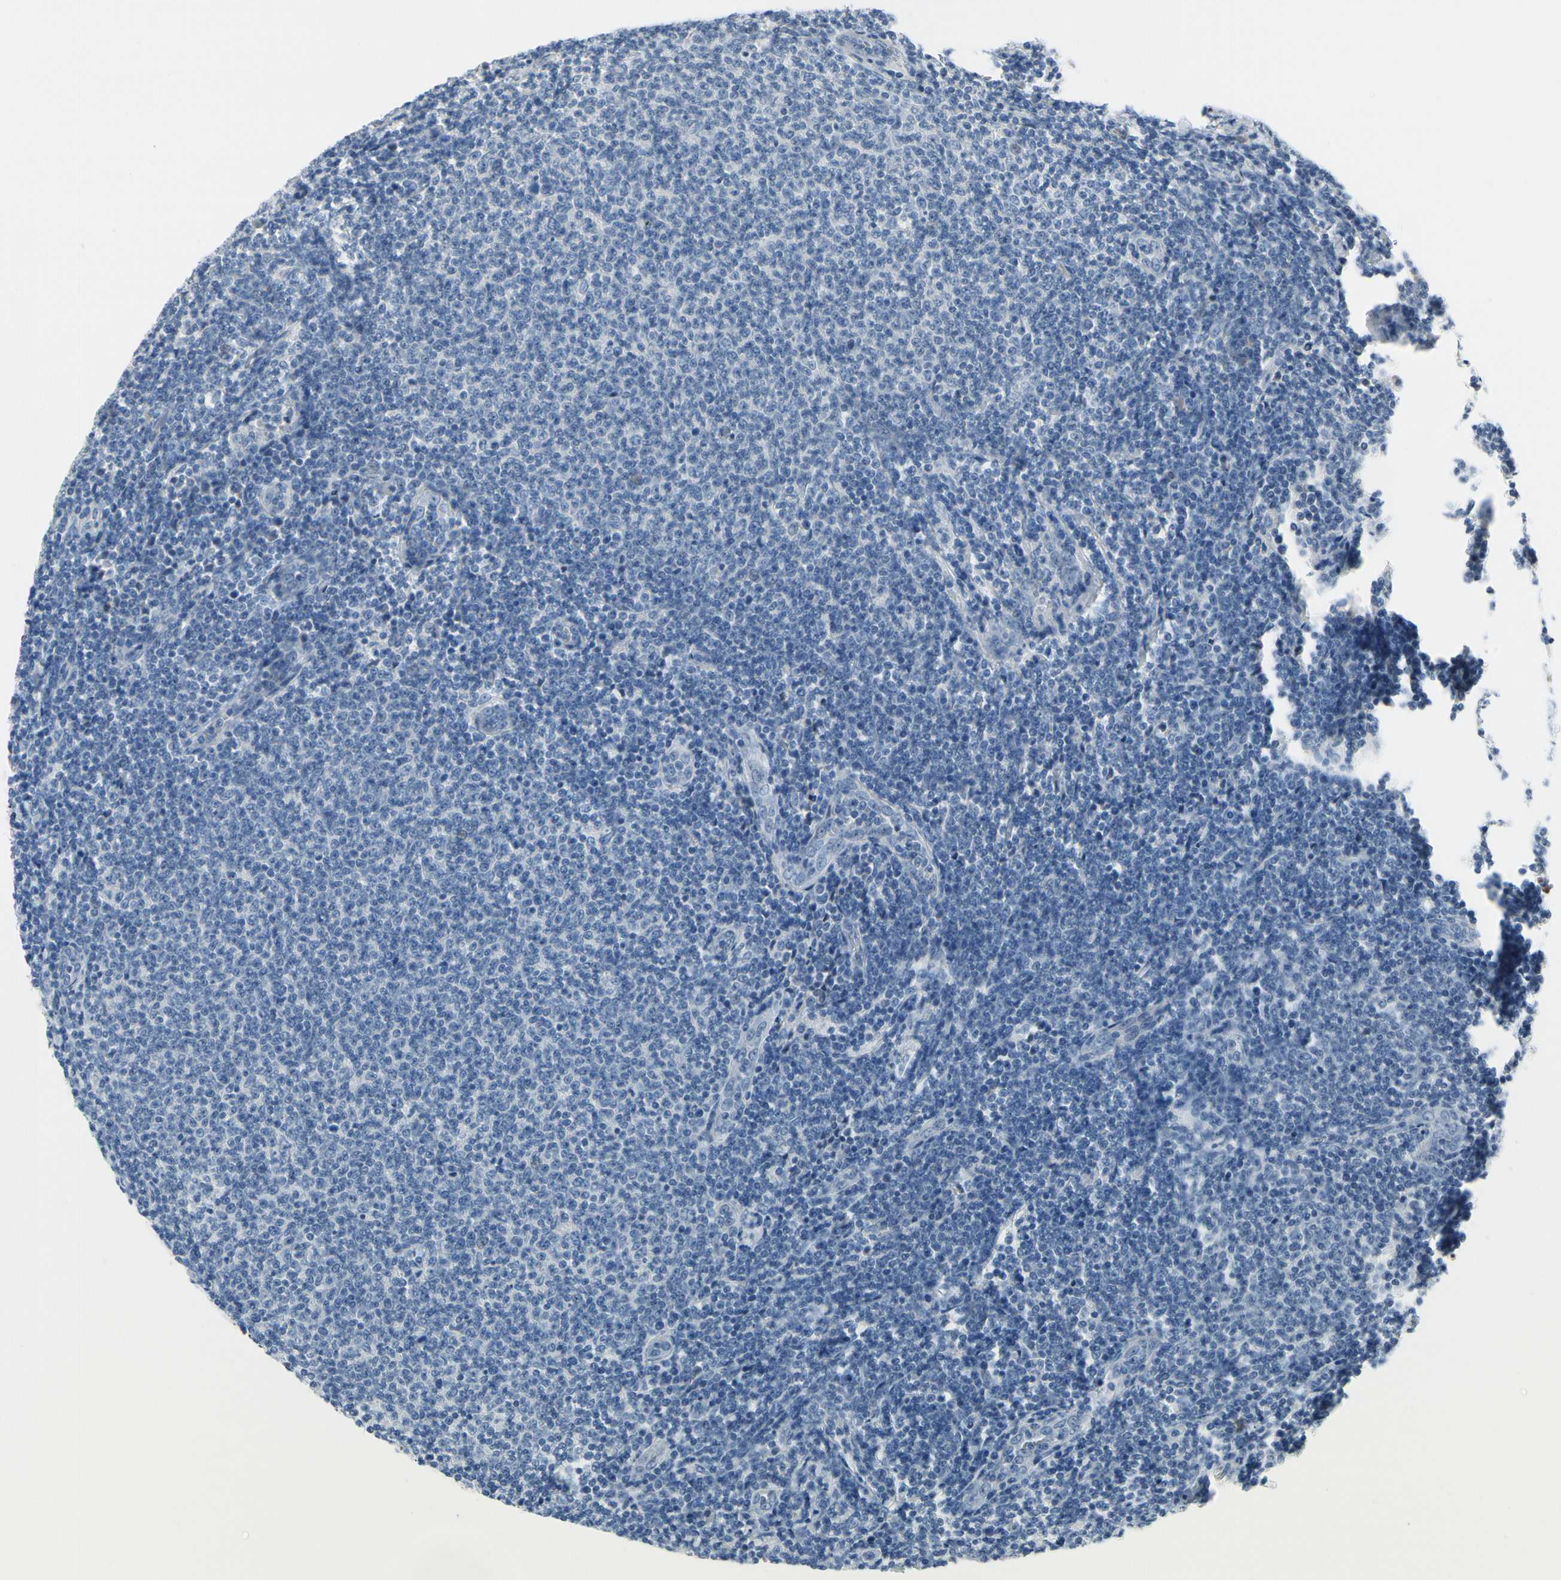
{"staining": {"intensity": "negative", "quantity": "none", "location": "none"}, "tissue": "lymphoma", "cell_type": "Tumor cells", "image_type": "cancer", "snomed": [{"axis": "morphology", "description": "Malignant lymphoma, non-Hodgkin's type, Low grade"}, {"axis": "topography", "description": "Lymph node"}], "caption": "An image of lymphoma stained for a protein demonstrates no brown staining in tumor cells. (Immunohistochemistry, brightfield microscopy, high magnification).", "gene": "MUC5B", "patient": {"sex": "male", "age": 66}}